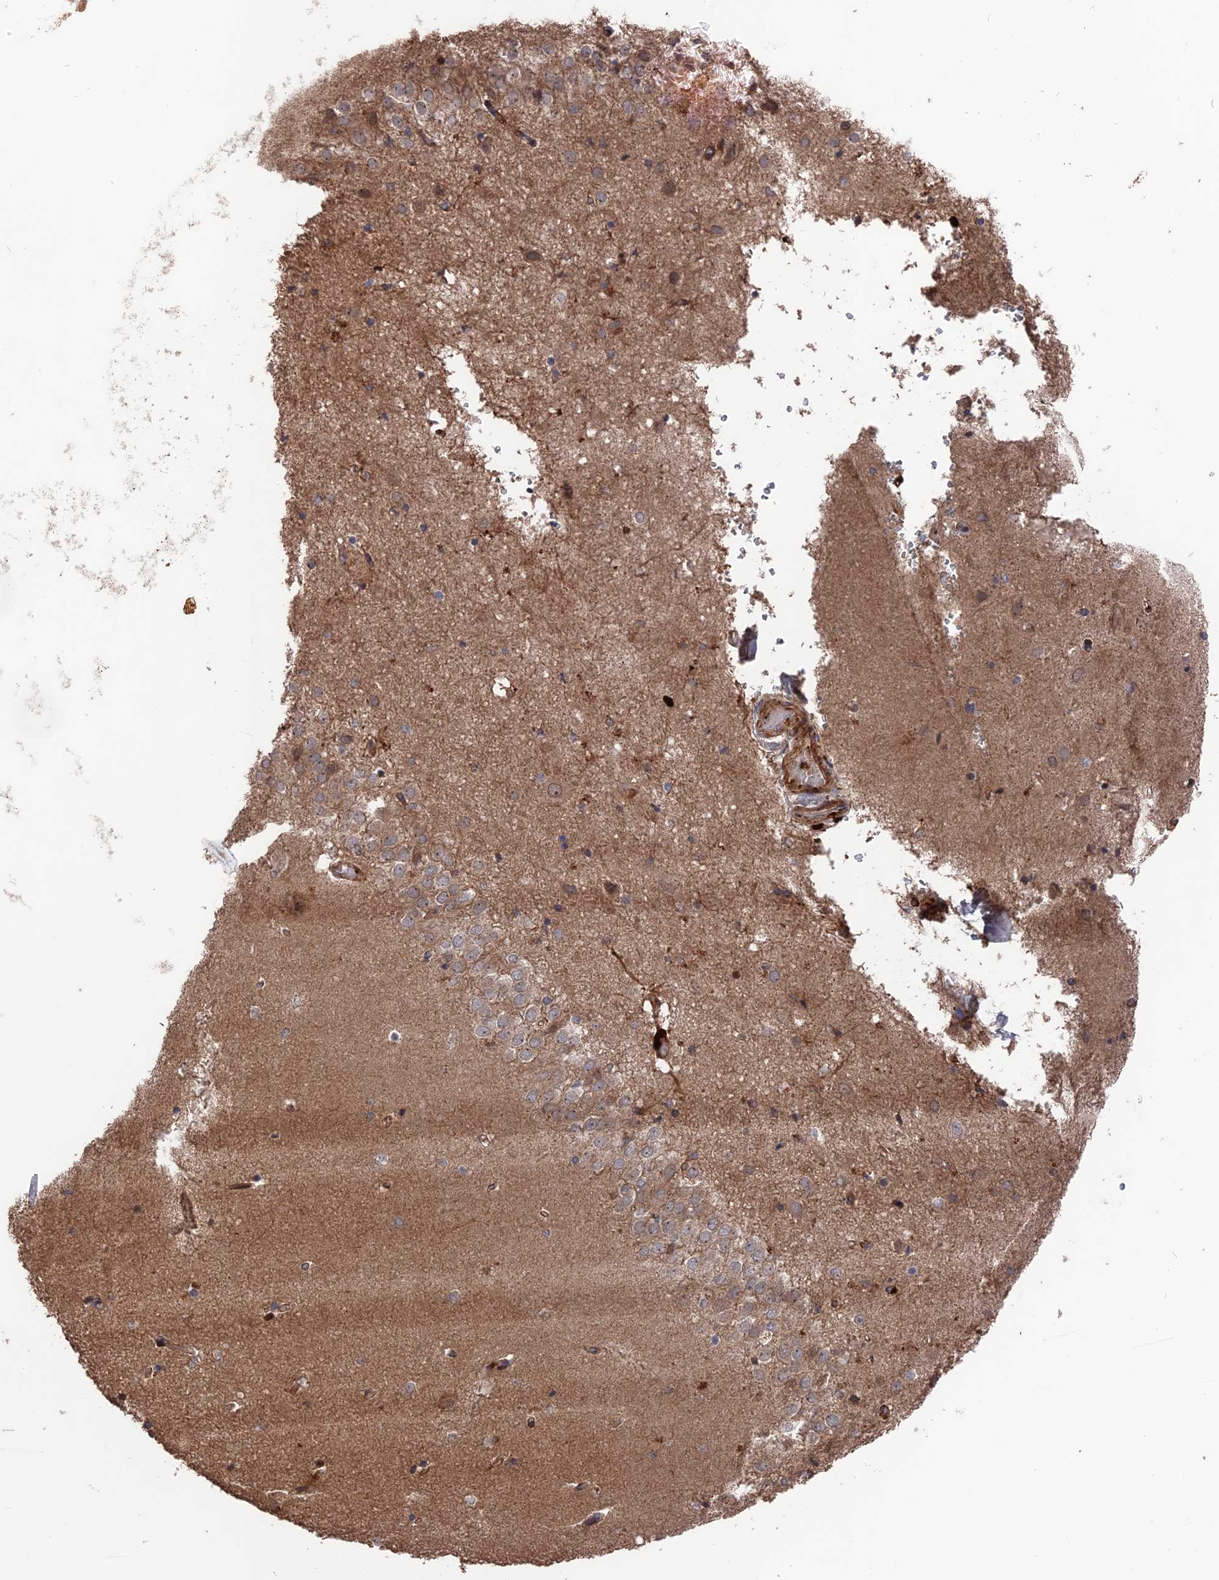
{"staining": {"intensity": "weak", "quantity": "<25%", "location": "cytoplasmic/membranous"}, "tissue": "hippocampus", "cell_type": "Glial cells", "image_type": "normal", "snomed": [{"axis": "morphology", "description": "Normal tissue, NOS"}, {"axis": "topography", "description": "Hippocampus"}], "caption": "IHC photomicrograph of benign hippocampus stained for a protein (brown), which demonstrates no expression in glial cells. (IHC, brightfield microscopy, high magnification).", "gene": "DEF8", "patient": {"sex": "female", "age": 52}}